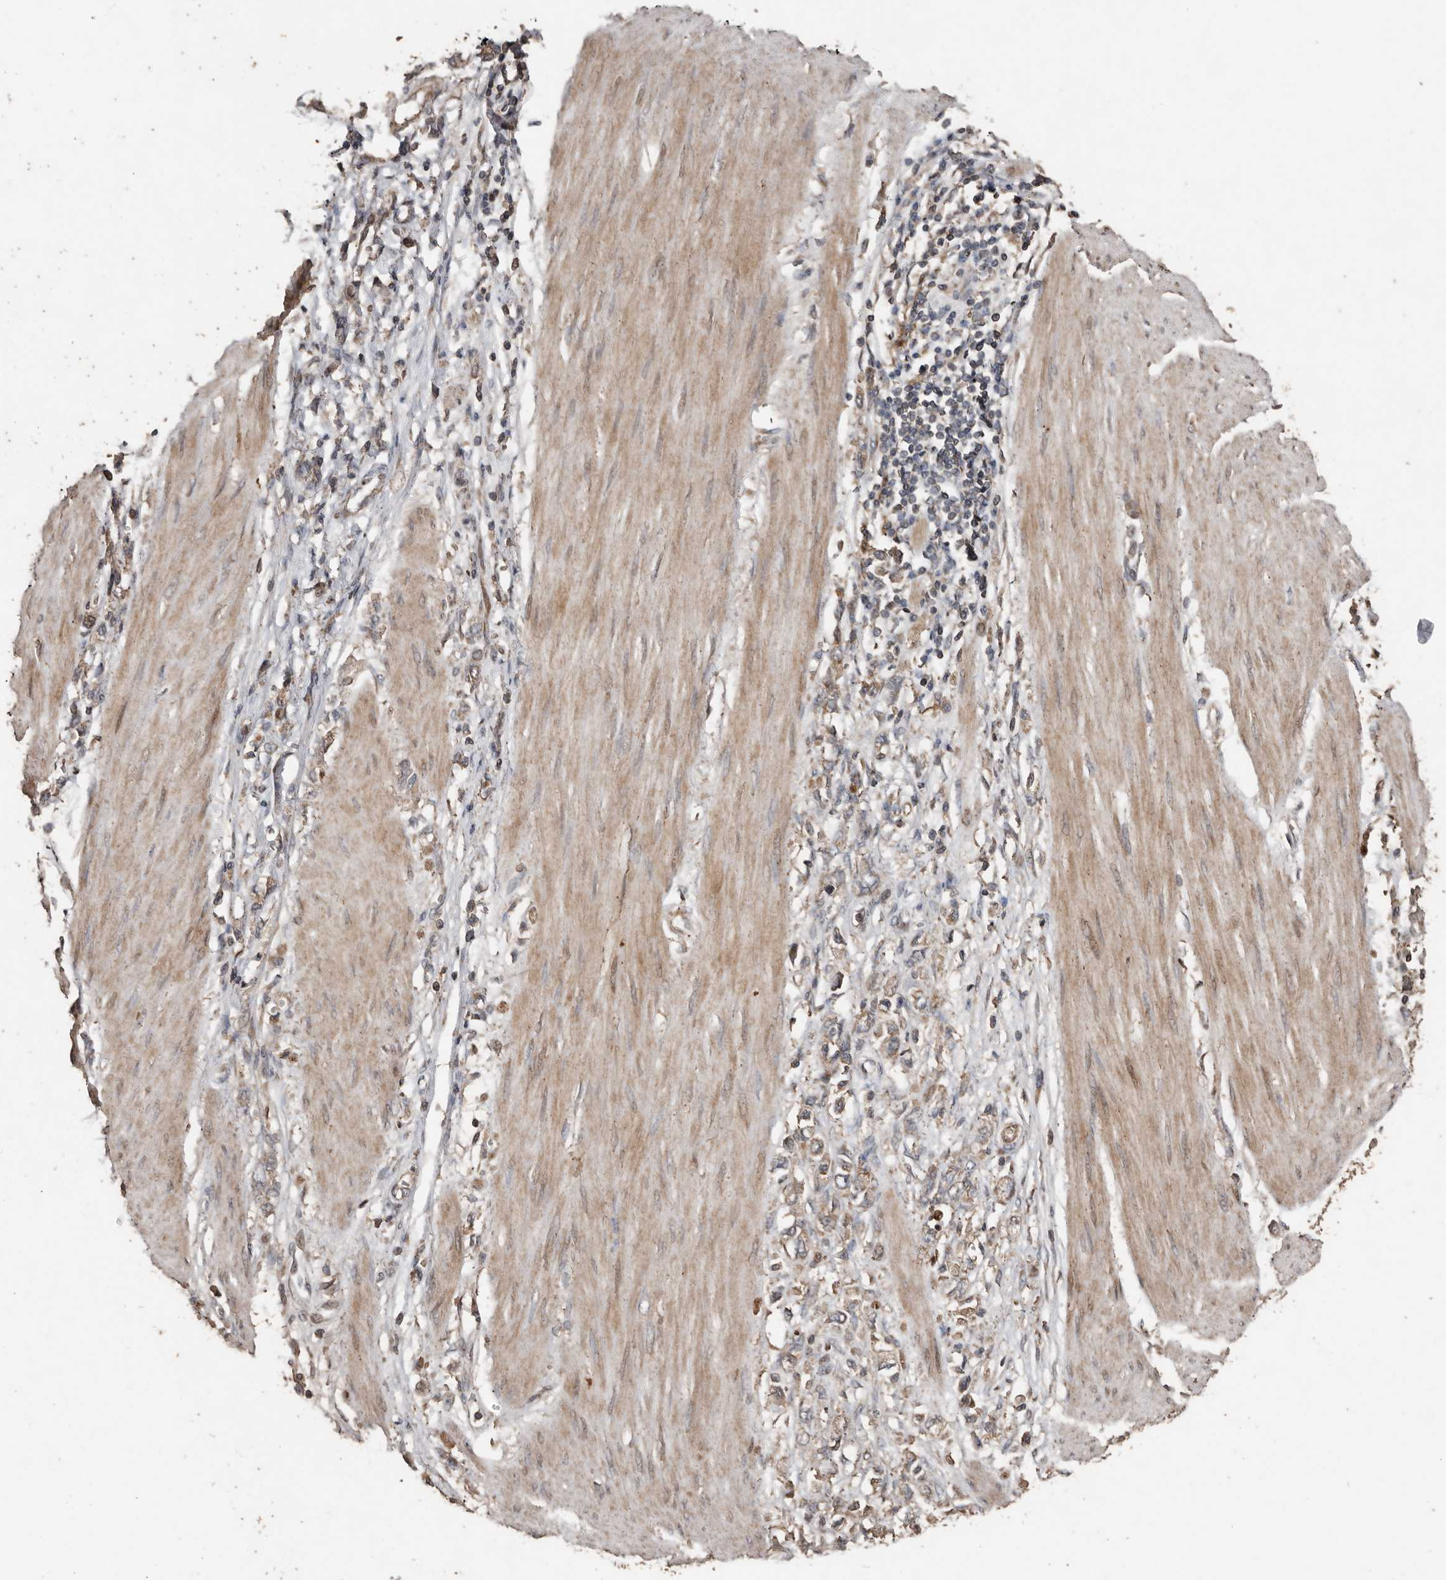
{"staining": {"intensity": "weak", "quantity": ">75%", "location": "cytoplasmic/membranous"}, "tissue": "stomach cancer", "cell_type": "Tumor cells", "image_type": "cancer", "snomed": [{"axis": "morphology", "description": "Adenocarcinoma, NOS"}, {"axis": "topography", "description": "Stomach"}], "caption": "Approximately >75% of tumor cells in adenocarcinoma (stomach) reveal weak cytoplasmic/membranous protein staining as visualized by brown immunohistochemical staining.", "gene": "RANBP17", "patient": {"sex": "female", "age": 76}}